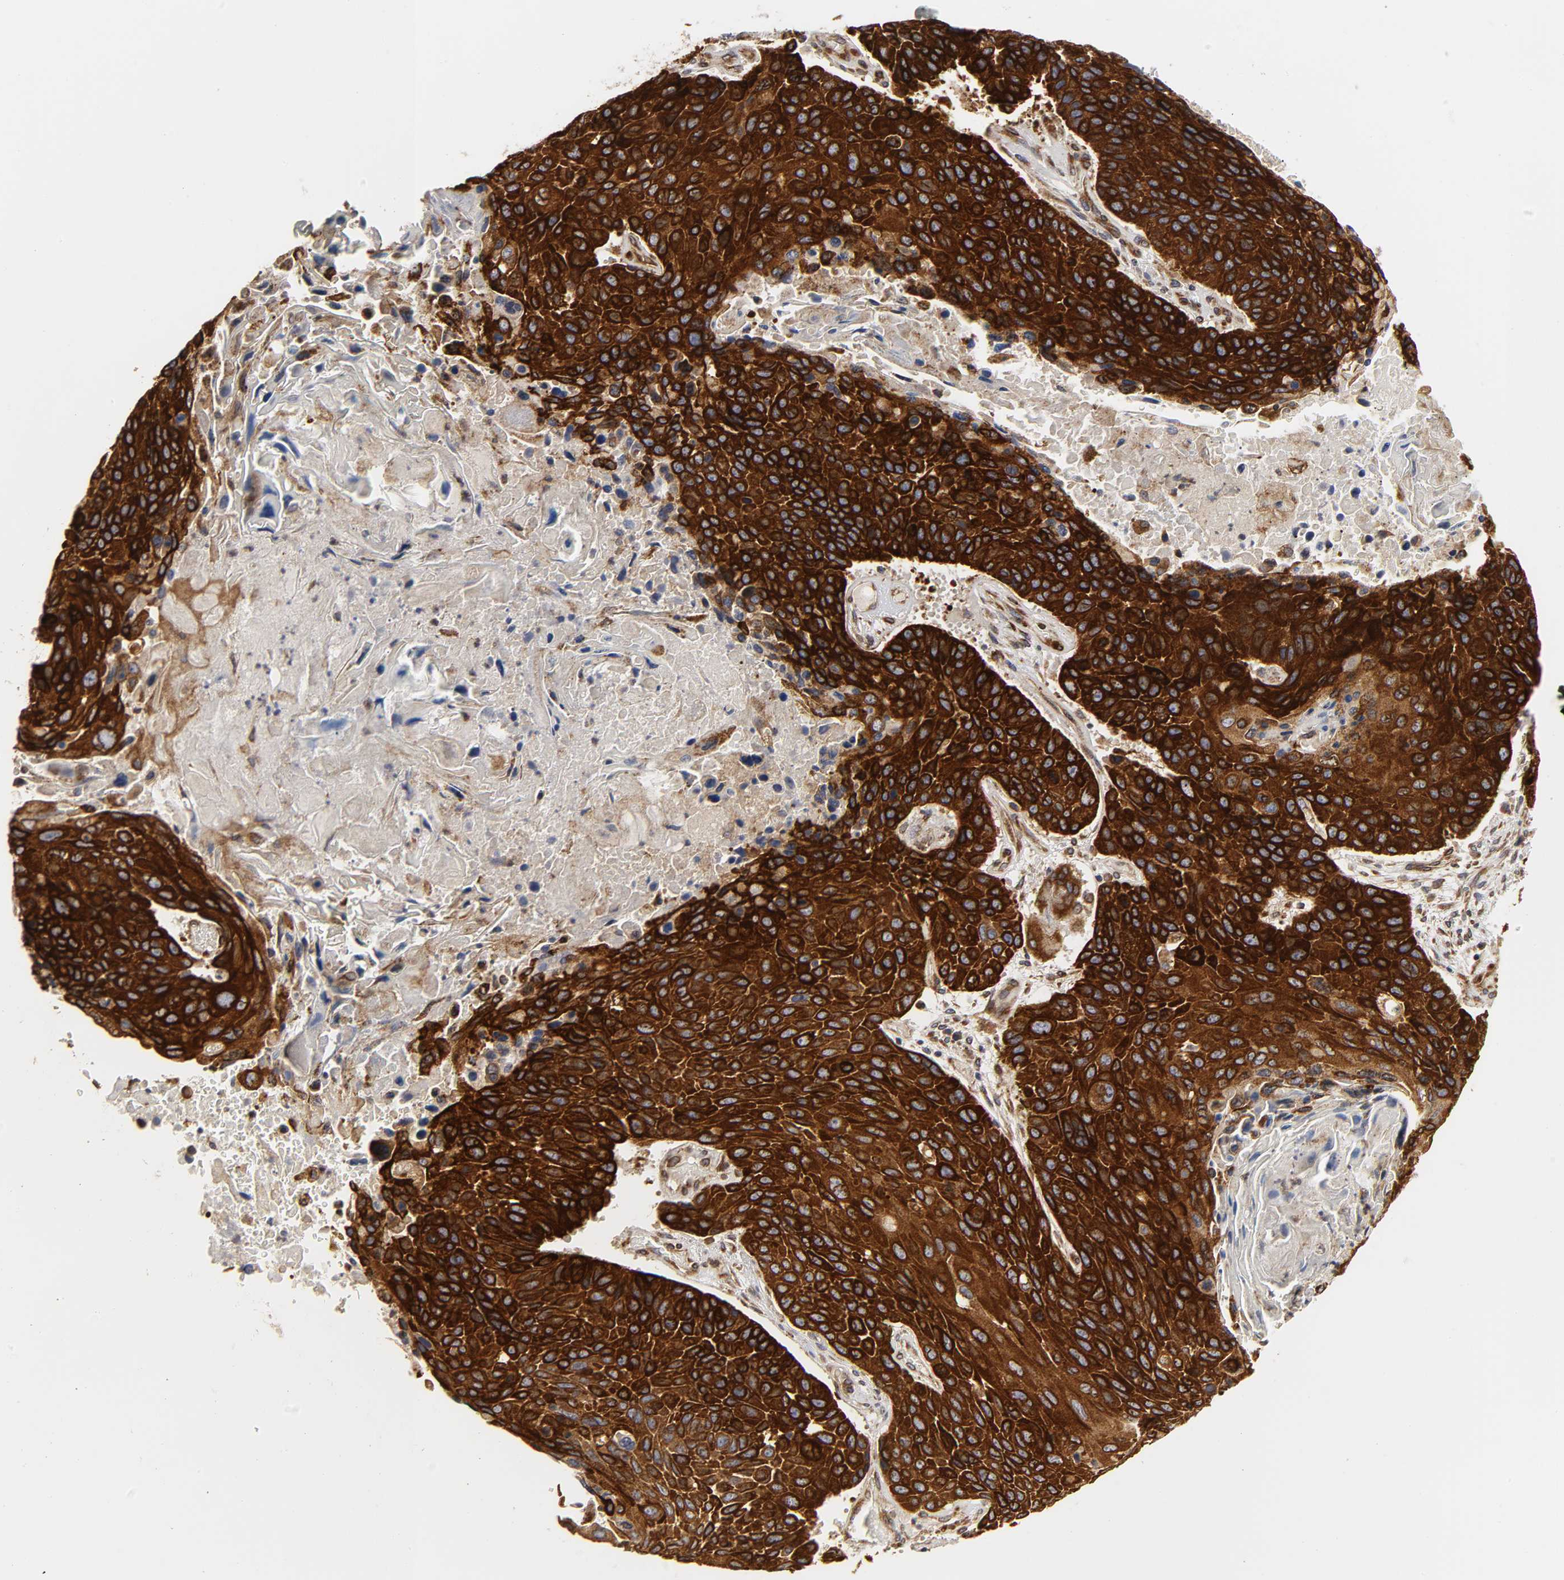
{"staining": {"intensity": "strong", "quantity": ">75%", "location": "cytoplasmic/membranous"}, "tissue": "lung cancer", "cell_type": "Tumor cells", "image_type": "cancer", "snomed": [{"axis": "morphology", "description": "Squamous cell carcinoma, NOS"}, {"axis": "topography", "description": "Lung"}], "caption": "Immunohistochemistry (IHC) of human squamous cell carcinoma (lung) exhibits high levels of strong cytoplasmic/membranous expression in about >75% of tumor cells.", "gene": "POR", "patient": {"sex": "male", "age": 68}}